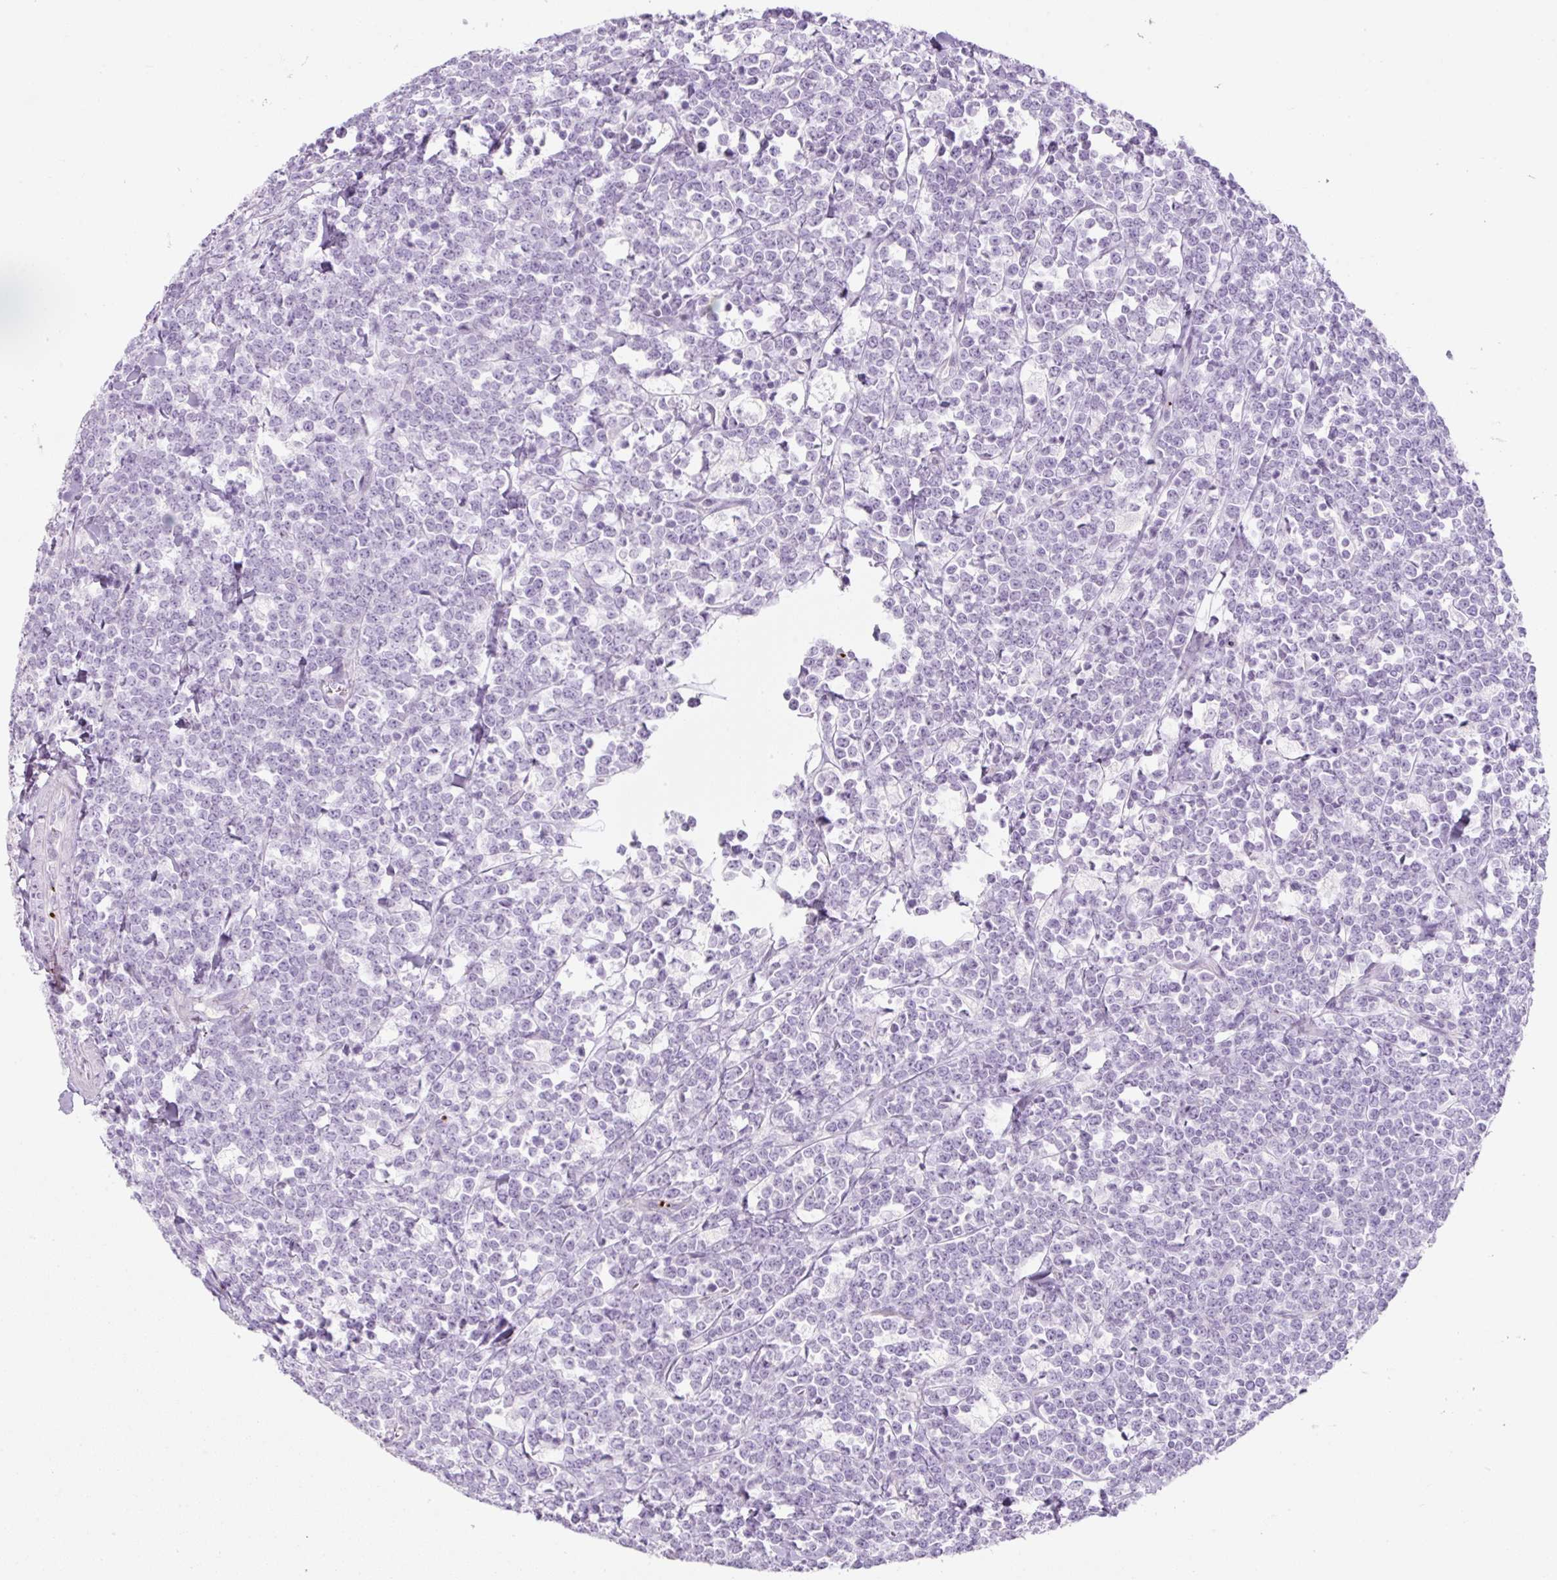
{"staining": {"intensity": "negative", "quantity": "none", "location": "none"}, "tissue": "lymphoma", "cell_type": "Tumor cells", "image_type": "cancer", "snomed": [{"axis": "morphology", "description": "Malignant lymphoma, non-Hodgkin's type, High grade"}, {"axis": "topography", "description": "Small intestine"}, {"axis": "topography", "description": "Colon"}], "caption": "Image shows no significant protein staining in tumor cells of lymphoma.", "gene": "PF4V1", "patient": {"sex": "male", "age": 8}}